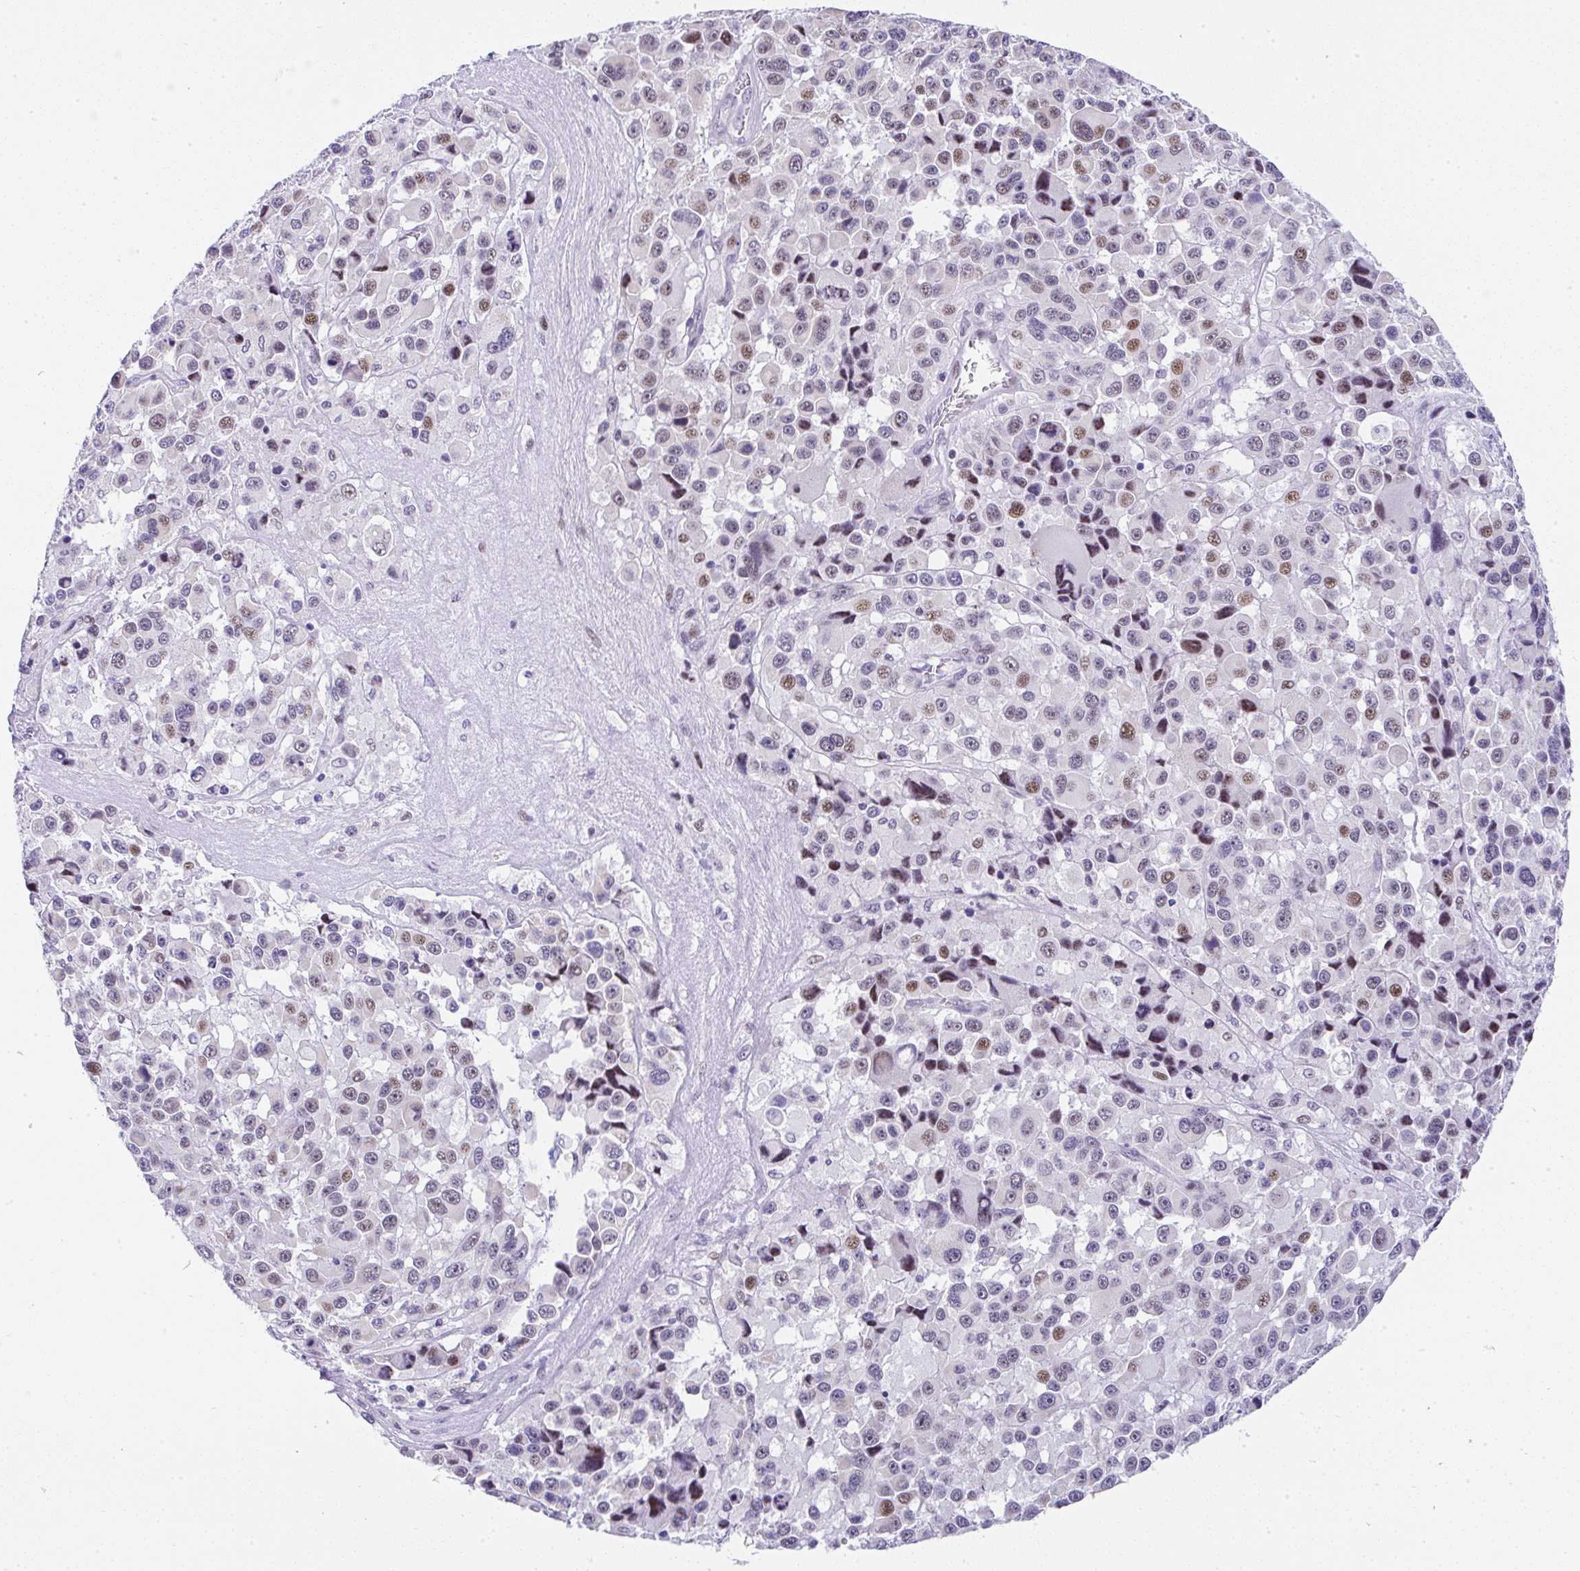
{"staining": {"intensity": "moderate", "quantity": "25%-75%", "location": "nuclear"}, "tissue": "melanoma", "cell_type": "Tumor cells", "image_type": "cancer", "snomed": [{"axis": "morphology", "description": "Malignant melanoma, Metastatic site"}, {"axis": "topography", "description": "Lymph node"}], "caption": "Immunohistochemical staining of human malignant melanoma (metastatic site) displays medium levels of moderate nuclear protein positivity in approximately 25%-75% of tumor cells. (DAB IHC, brown staining for protein, blue staining for nuclei).", "gene": "NR1D2", "patient": {"sex": "female", "age": 65}}